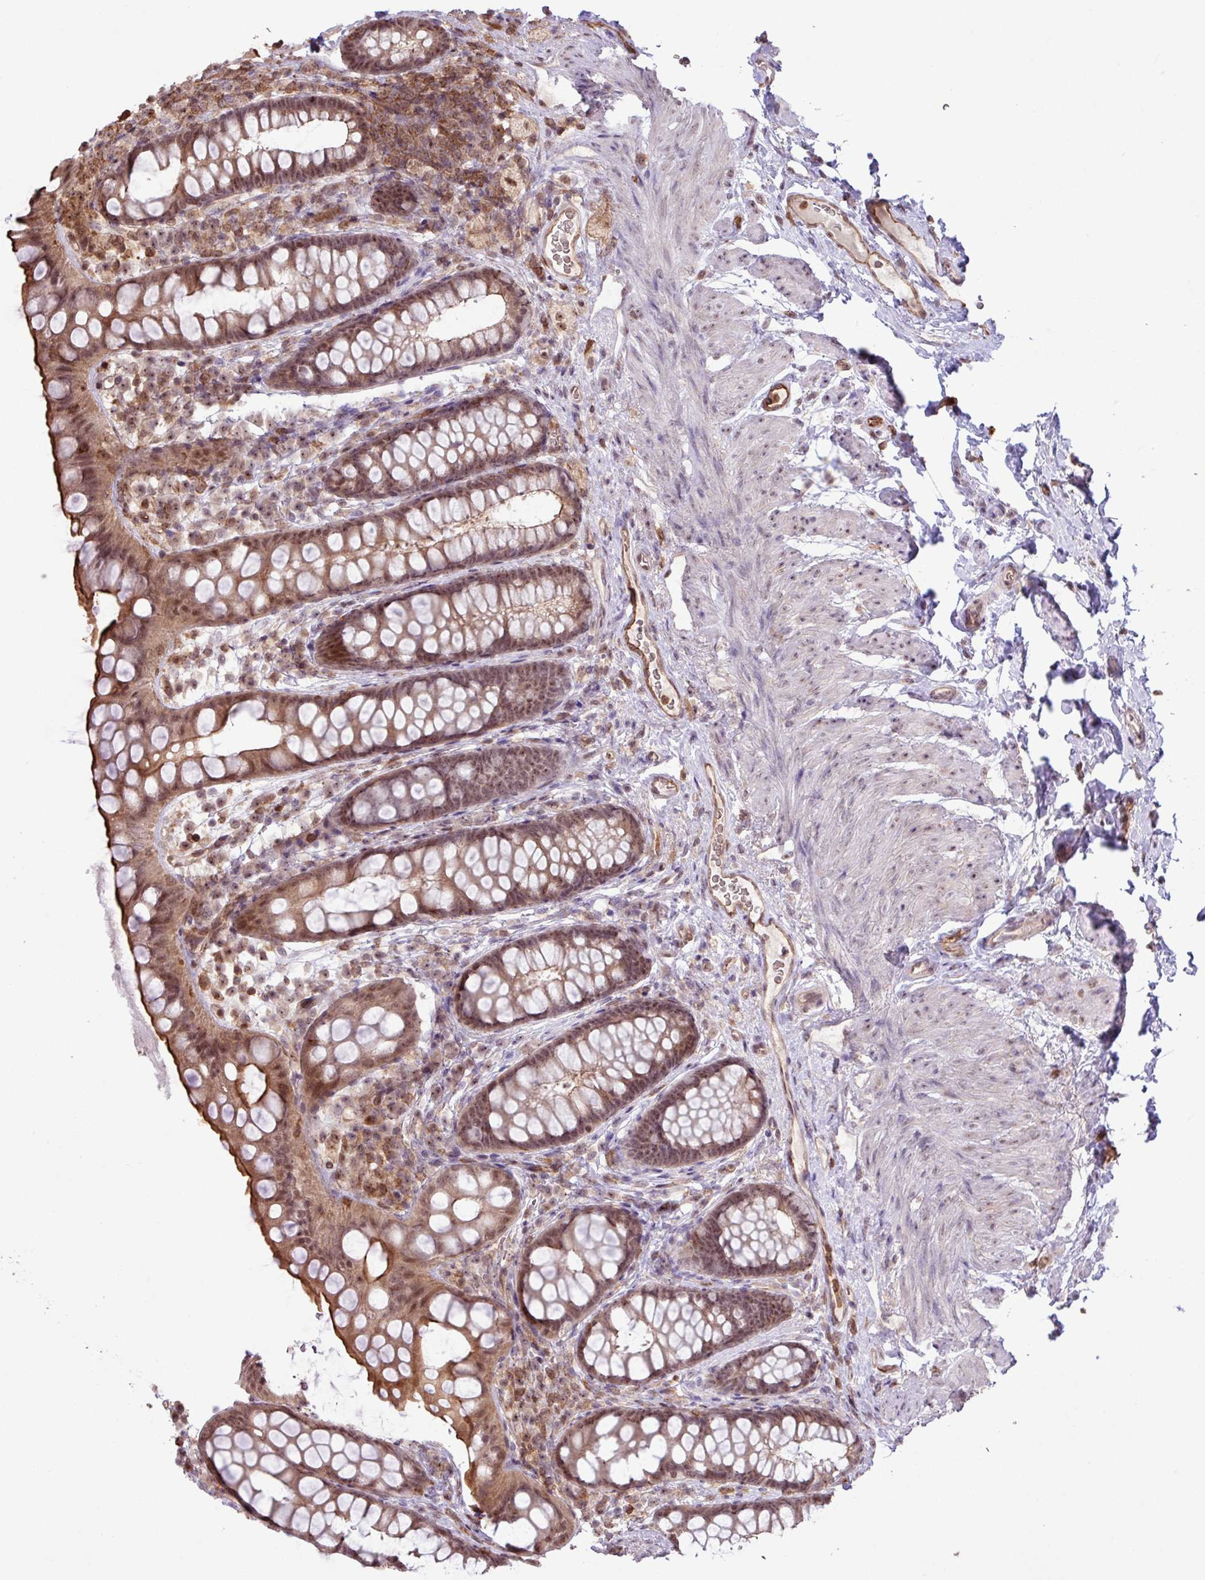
{"staining": {"intensity": "moderate", "quantity": ">75%", "location": "cytoplasmic/membranous,nuclear"}, "tissue": "rectum", "cell_type": "Glandular cells", "image_type": "normal", "snomed": [{"axis": "morphology", "description": "Normal tissue, NOS"}, {"axis": "topography", "description": "Rectum"}, {"axis": "topography", "description": "Peripheral nerve tissue"}], "caption": "This is an image of immunohistochemistry (IHC) staining of normal rectum, which shows moderate positivity in the cytoplasmic/membranous,nuclear of glandular cells.", "gene": "GON7", "patient": {"sex": "female", "age": 69}}